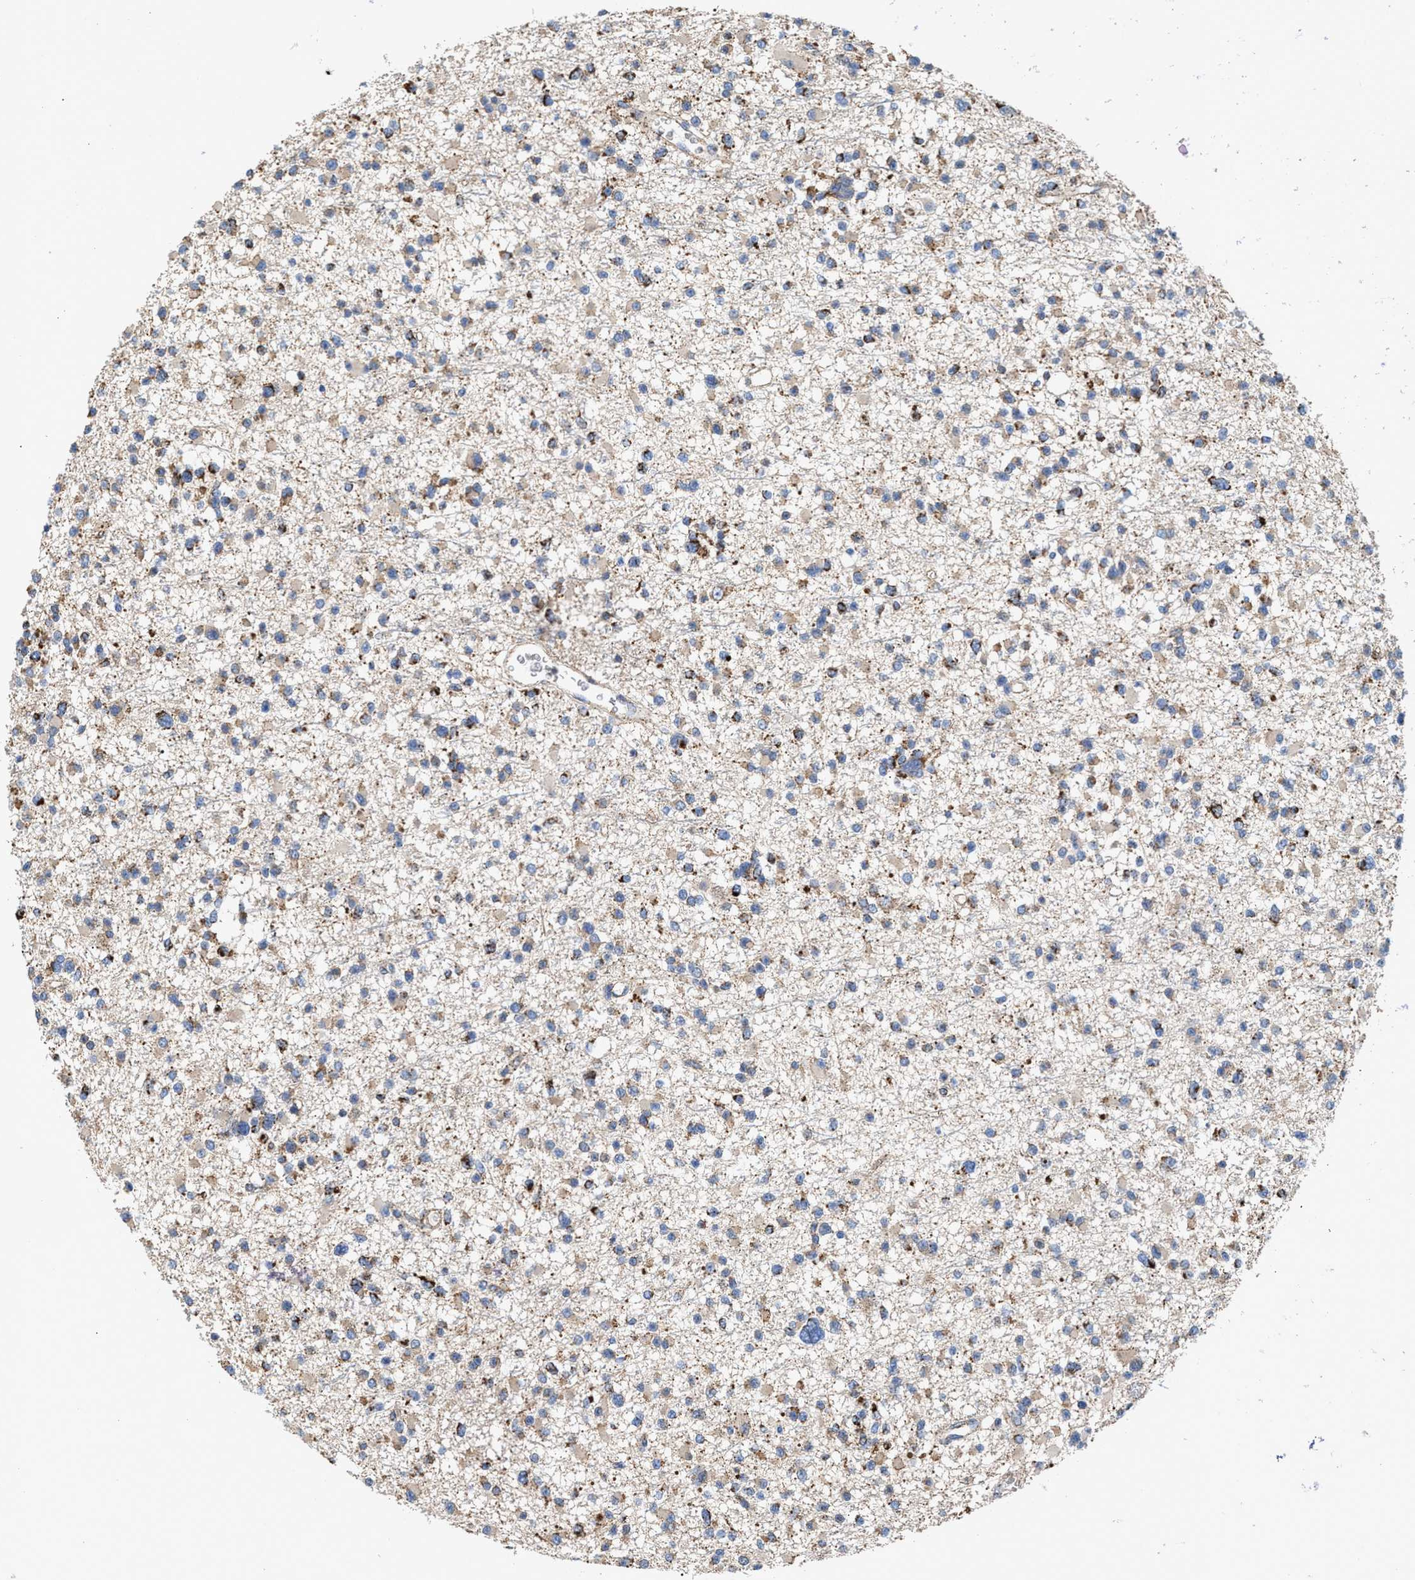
{"staining": {"intensity": "strong", "quantity": "25%-75%", "location": "cytoplasmic/membranous"}, "tissue": "glioma", "cell_type": "Tumor cells", "image_type": "cancer", "snomed": [{"axis": "morphology", "description": "Glioma, malignant, Low grade"}, {"axis": "topography", "description": "Brain"}], "caption": "Human glioma stained for a protein (brown) reveals strong cytoplasmic/membranous positive positivity in approximately 25%-75% of tumor cells.", "gene": "MECR", "patient": {"sex": "female", "age": 22}}